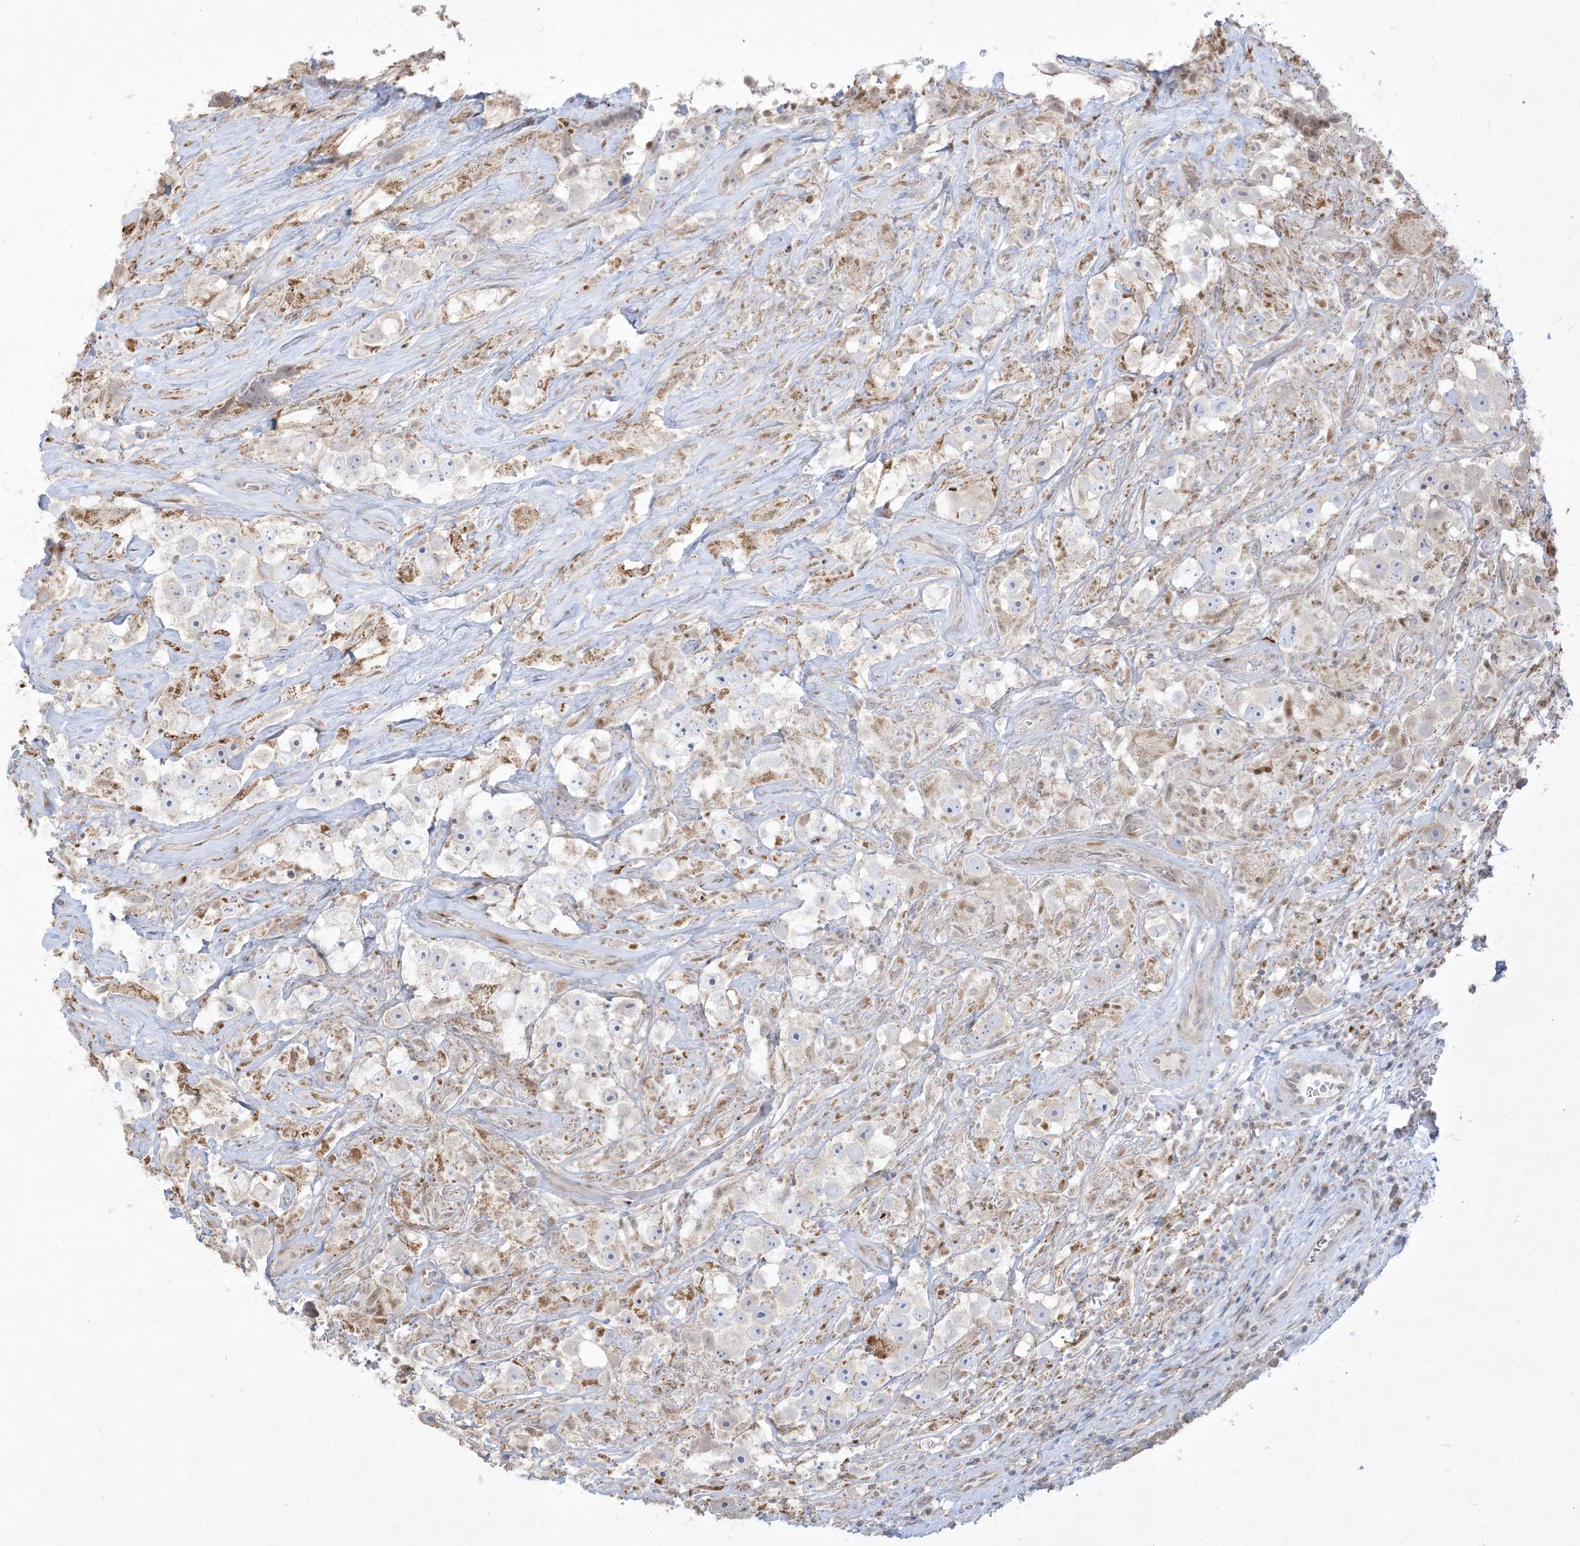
{"staining": {"intensity": "moderate", "quantity": "<25%", "location": "cytoplasmic/membranous"}, "tissue": "testis cancer", "cell_type": "Tumor cells", "image_type": "cancer", "snomed": [{"axis": "morphology", "description": "Seminoma, NOS"}, {"axis": "topography", "description": "Testis"}], "caption": "A high-resolution histopathology image shows immunohistochemistry staining of testis cancer, which displays moderate cytoplasmic/membranous staining in approximately <25% of tumor cells.", "gene": "BHLHE40", "patient": {"sex": "male", "age": 49}}